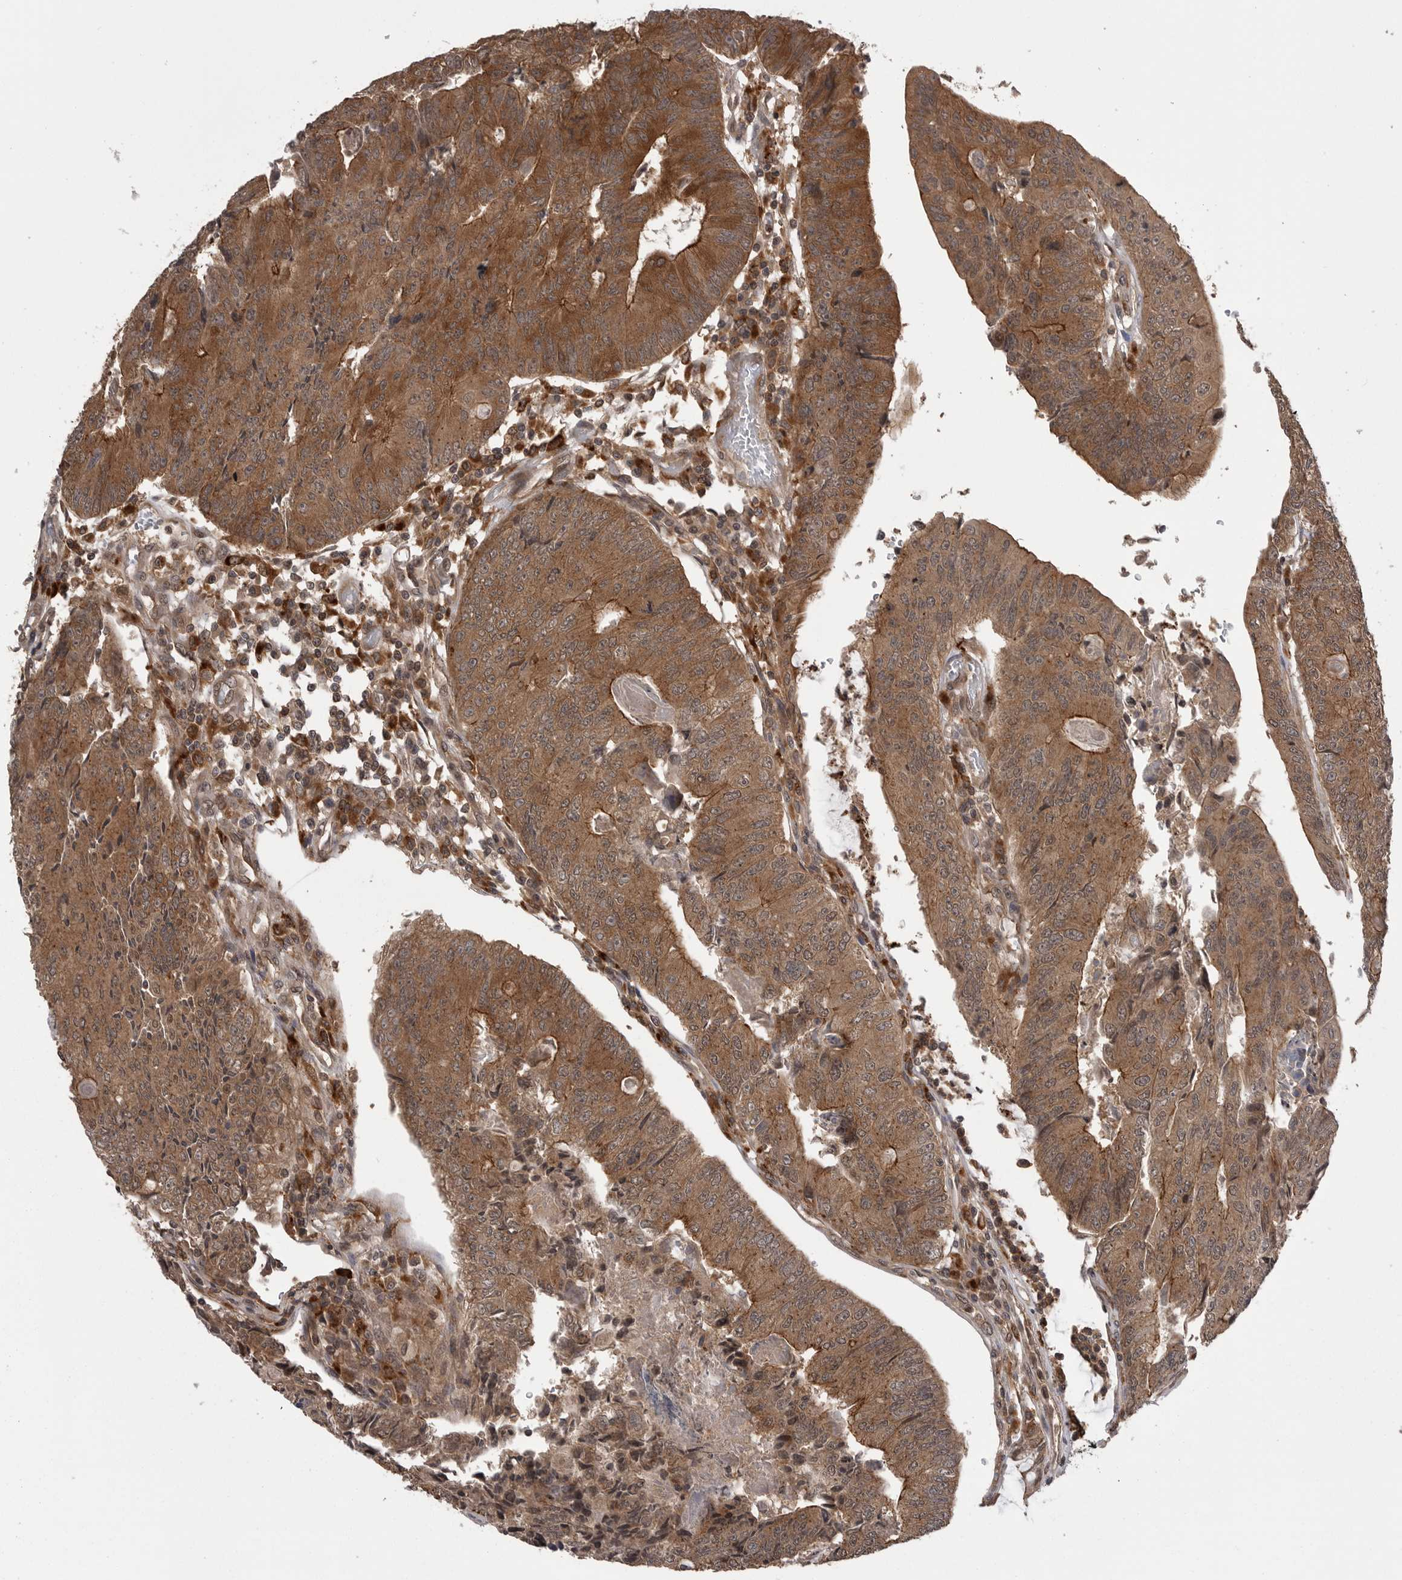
{"staining": {"intensity": "moderate", "quantity": ">75%", "location": "cytoplasmic/membranous"}, "tissue": "colorectal cancer", "cell_type": "Tumor cells", "image_type": "cancer", "snomed": [{"axis": "morphology", "description": "Adenocarcinoma, NOS"}, {"axis": "topography", "description": "Colon"}], "caption": "A high-resolution micrograph shows immunohistochemistry staining of colorectal adenocarcinoma, which displays moderate cytoplasmic/membranous staining in about >75% of tumor cells.", "gene": "AOAH", "patient": {"sex": "female", "age": 67}}